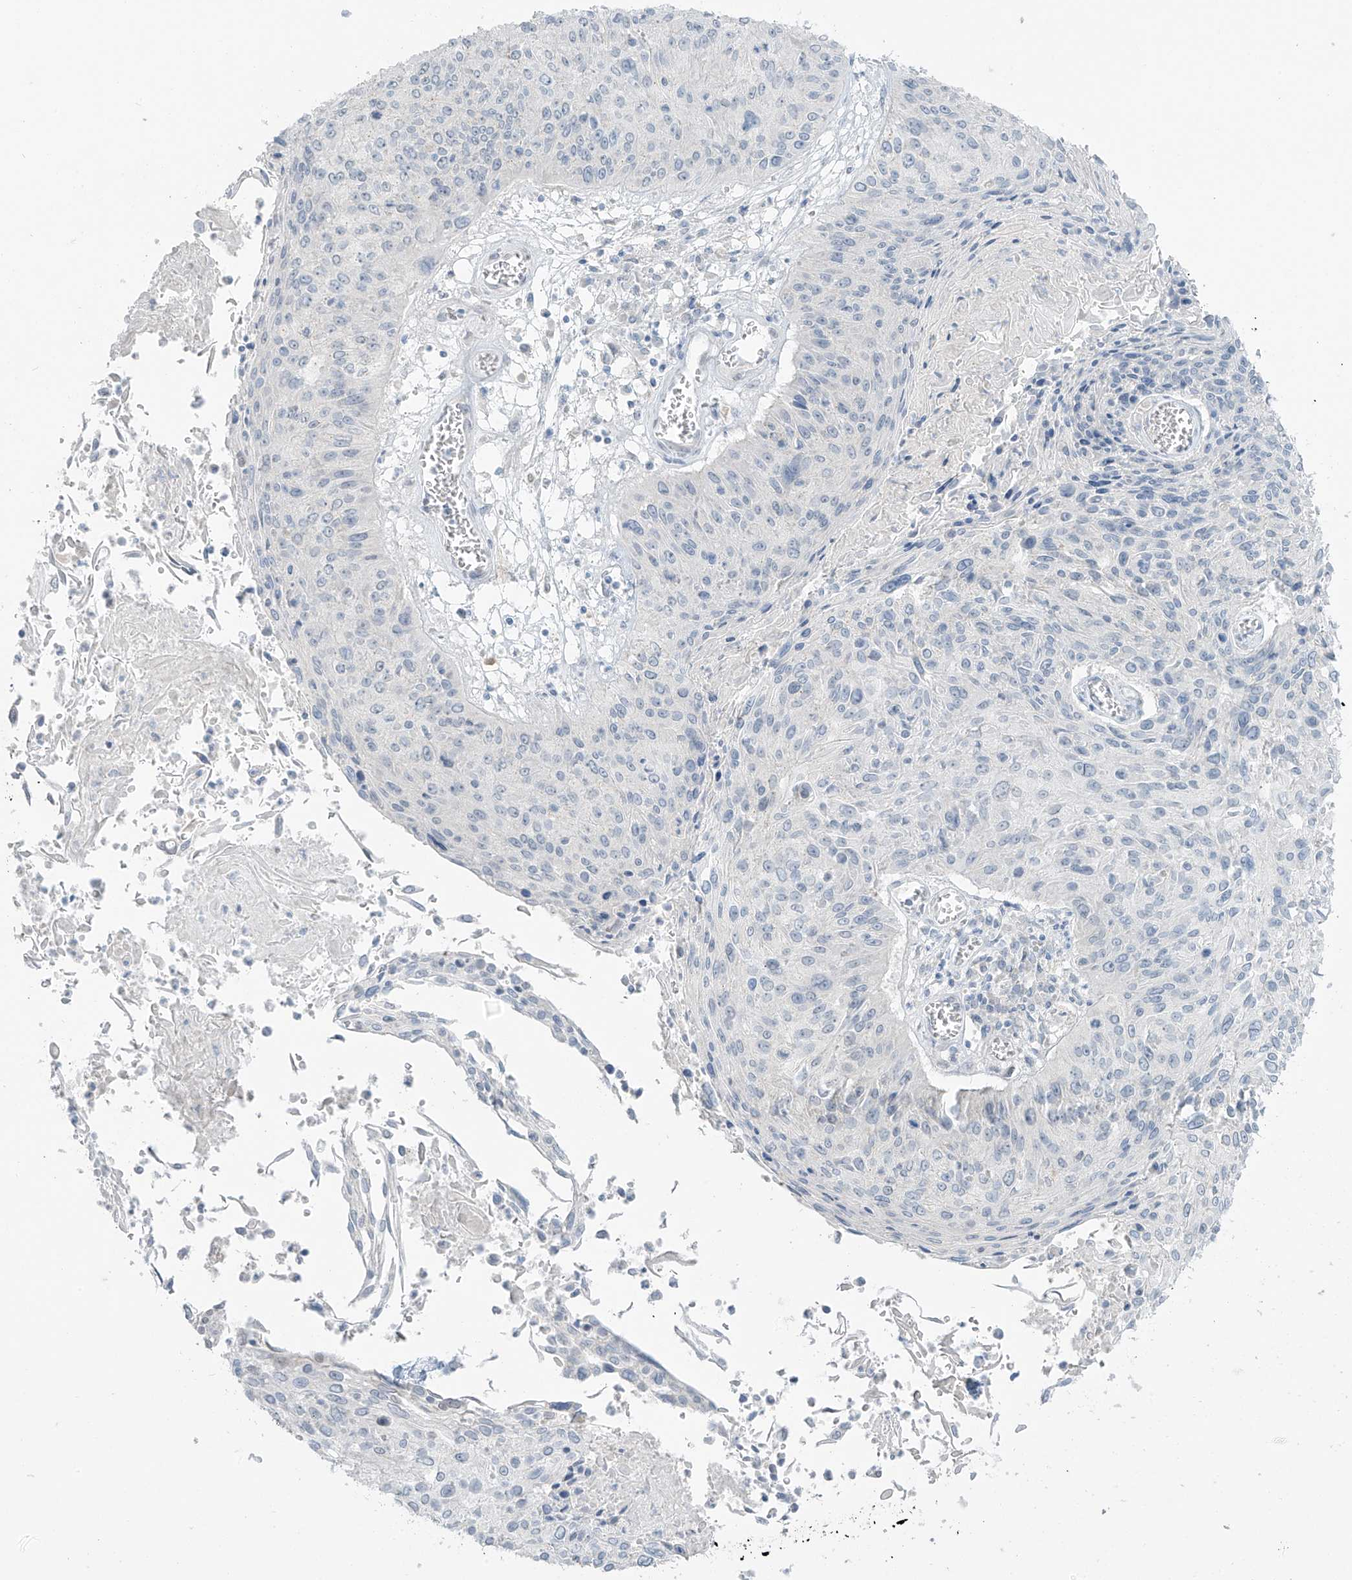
{"staining": {"intensity": "negative", "quantity": "none", "location": "none"}, "tissue": "cervical cancer", "cell_type": "Tumor cells", "image_type": "cancer", "snomed": [{"axis": "morphology", "description": "Squamous cell carcinoma, NOS"}, {"axis": "topography", "description": "Cervix"}], "caption": "High power microscopy micrograph of an IHC histopathology image of squamous cell carcinoma (cervical), revealing no significant staining in tumor cells.", "gene": "PRDM6", "patient": {"sex": "female", "age": 51}}